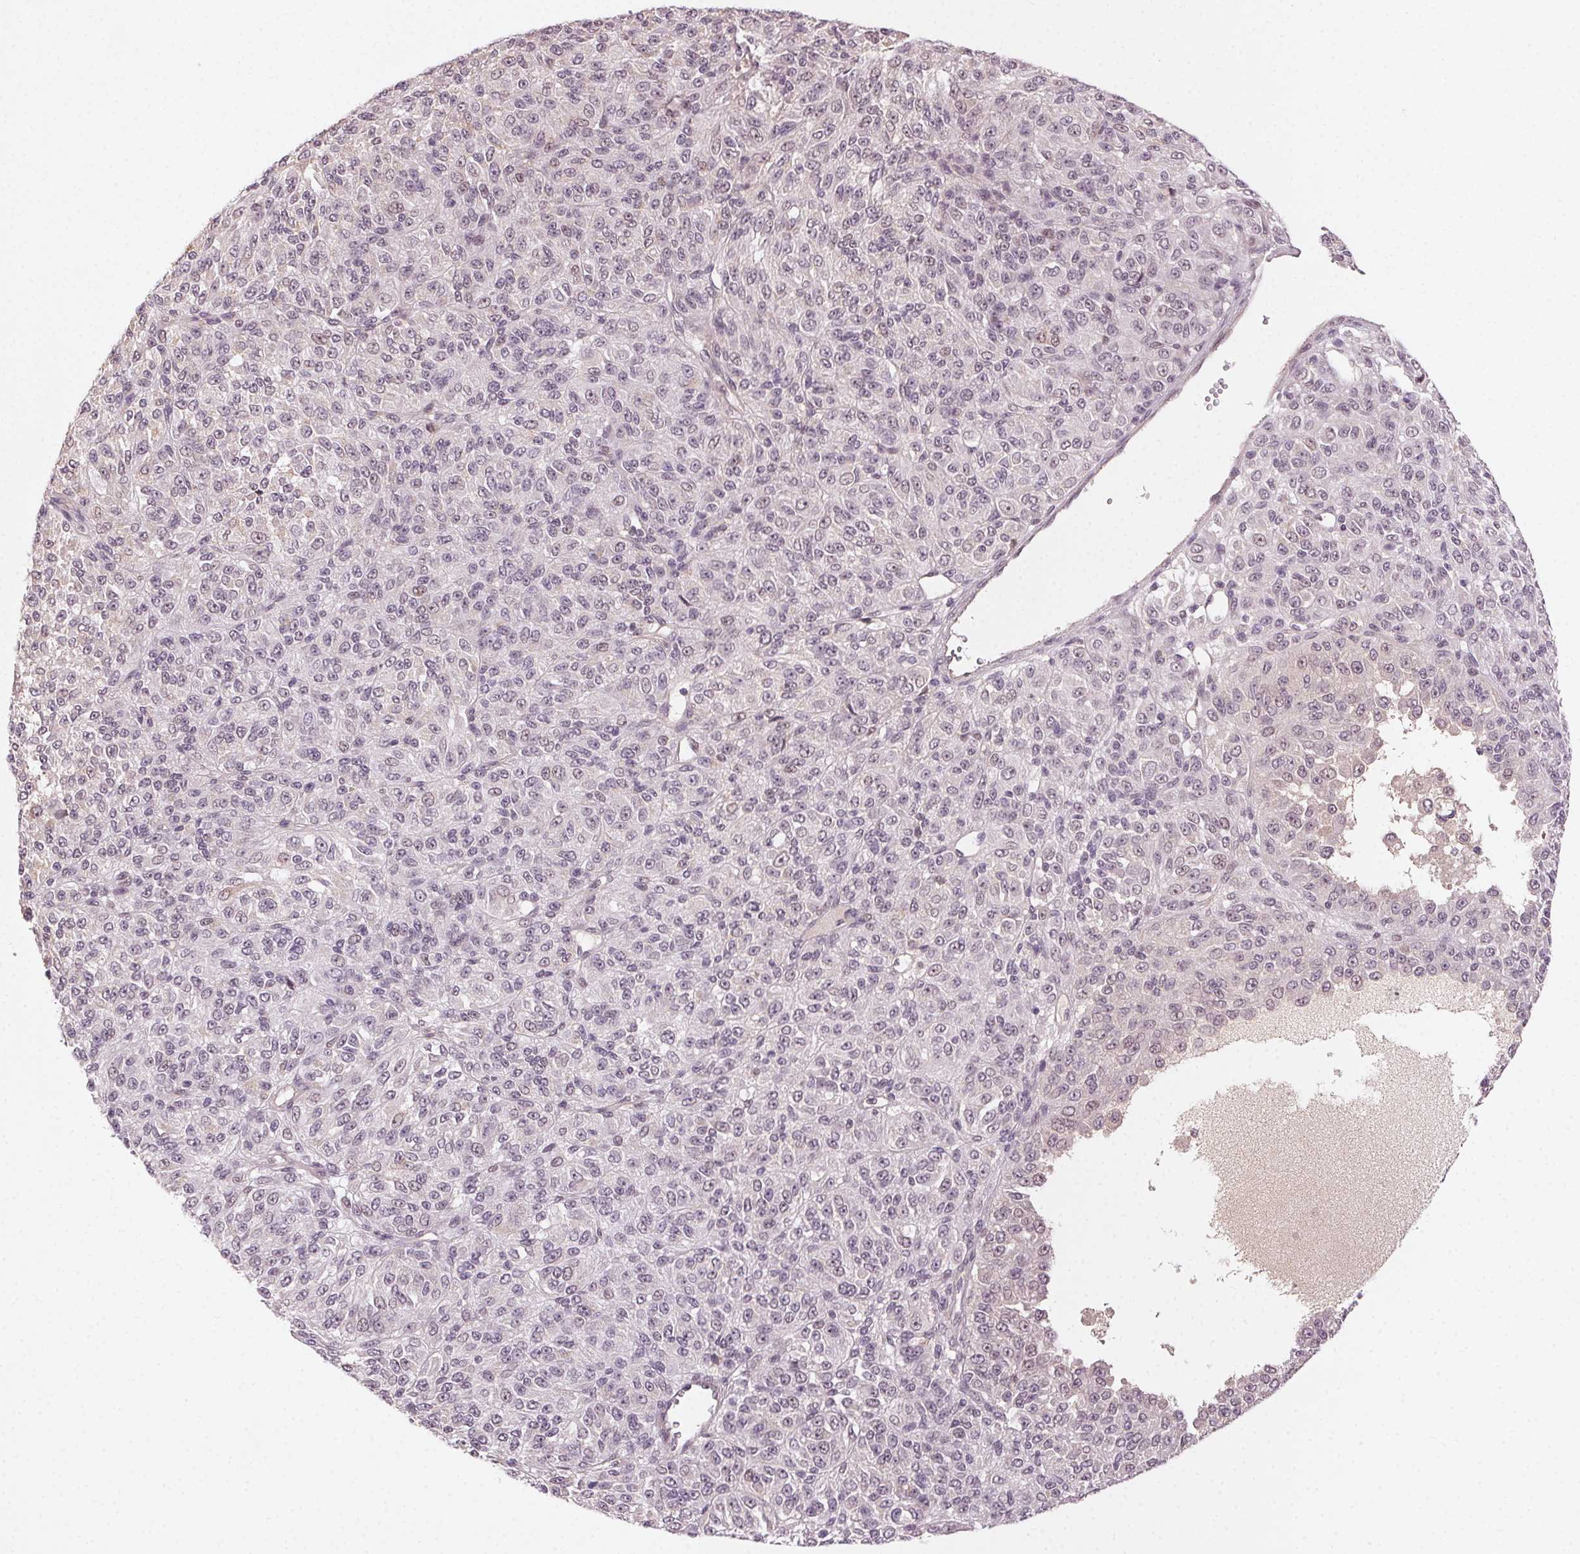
{"staining": {"intensity": "negative", "quantity": "none", "location": "none"}, "tissue": "melanoma", "cell_type": "Tumor cells", "image_type": "cancer", "snomed": [{"axis": "morphology", "description": "Malignant melanoma, Metastatic site"}, {"axis": "topography", "description": "Brain"}], "caption": "A high-resolution micrograph shows IHC staining of malignant melanoma (metastatic site), which reveals no significant positivity in tumor cells. (DAB (3,3'-diaminobenzidine) immunohistochemistry (IHC) visualized using brightfield microscopy, high magnification).", "gene": "TUB", "patient": {"sex": "female", "age": 56}}